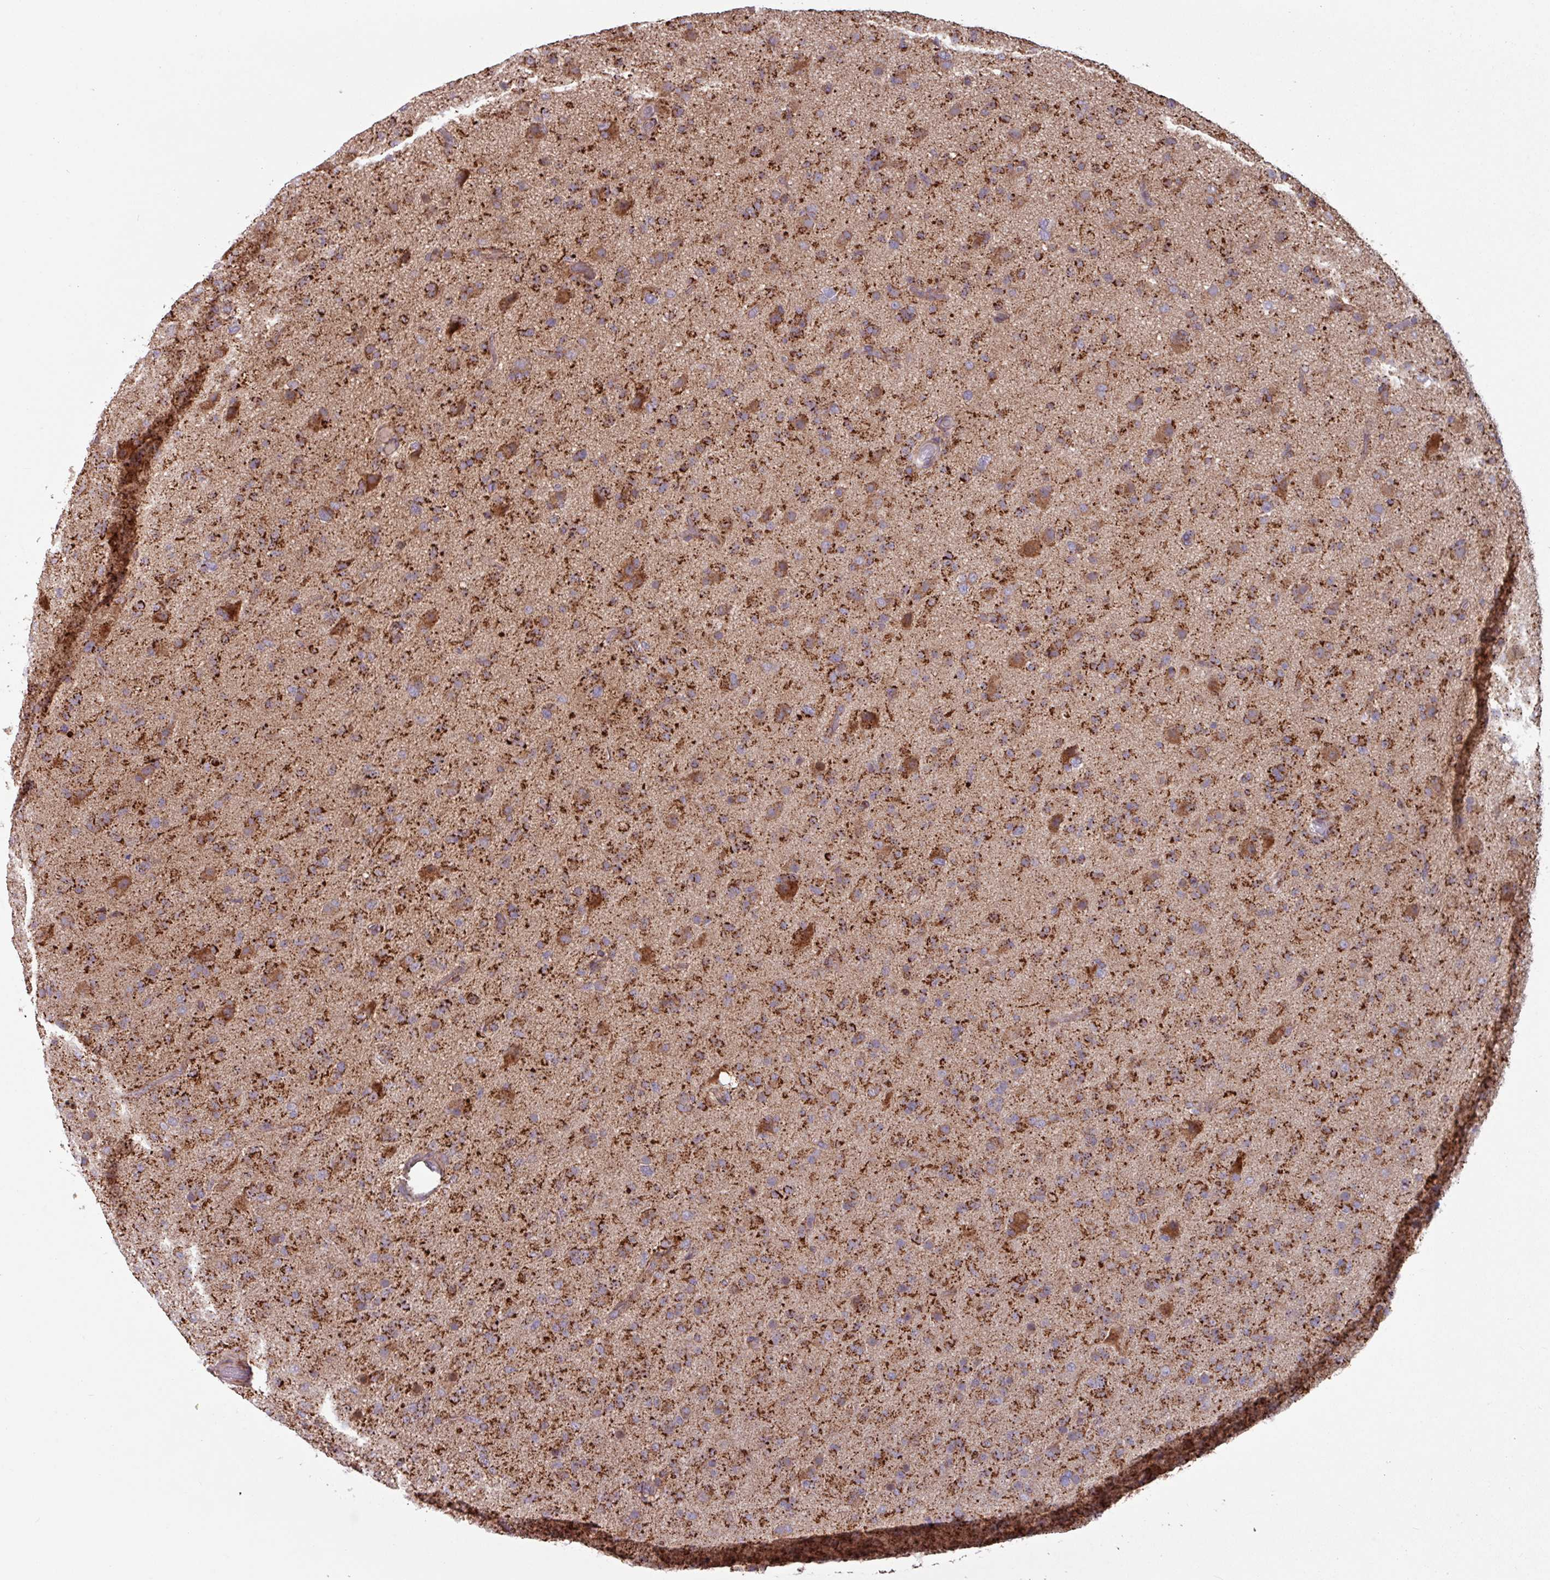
{"staining": {"intensity": "moderate", "quantity": ">75%", "location": "cytoplasmic/membranous"}, "tissue": "glioma", "cell_type": "Tumor cells", "image_type": "cancer", "snomed": [{"axis": "morphology", "description": "Glioma, malignant, Low grade"}, {"axis": "topography", "description": "Brain"}], "caption": "The image displays a brown stain indicating the presence of a protein in the cytoplasmic/membranous of tumor cells in glioma.", "gene": "COX7C", "patient": {"sex": "male", "age": 65}}